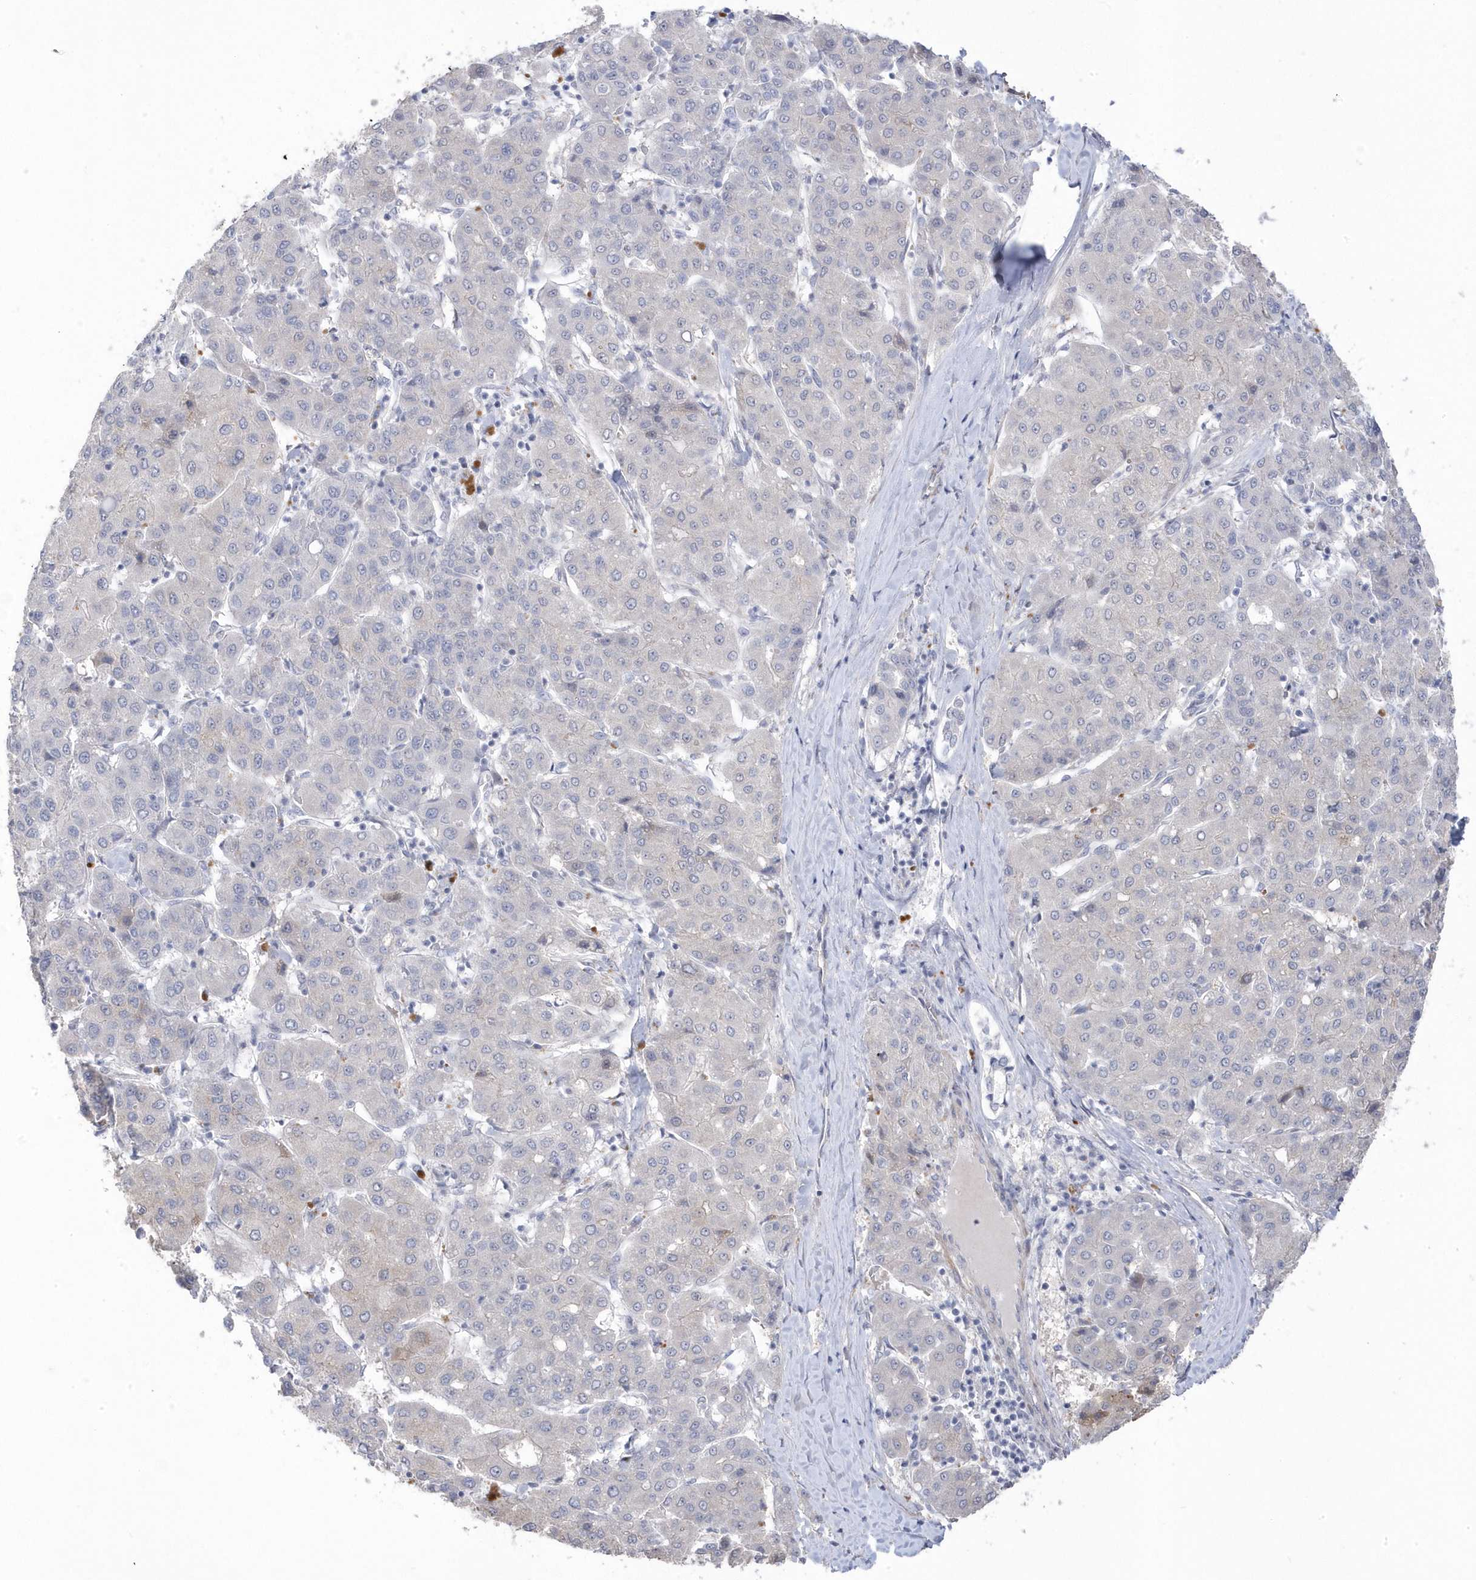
{"staining": {"intensity": "negative", "quantity": "none", "location": "none"}, "tissue": "liver cancer", "cell_type": "Tumor cells", "image_type": "cancer", "snomed": [{"axis": "morphology", "description": "Carcinoma, Hepatocellular, NOS"}, {"axis": "topography", "description": "Liver"}], "caption": "Hepatocellular carcinoma (liver) stained for a protein using IHC exhibits no expression tumor cells.", "gene": "GTPBP6", "patient": {"sex": "male", "age": 65}}